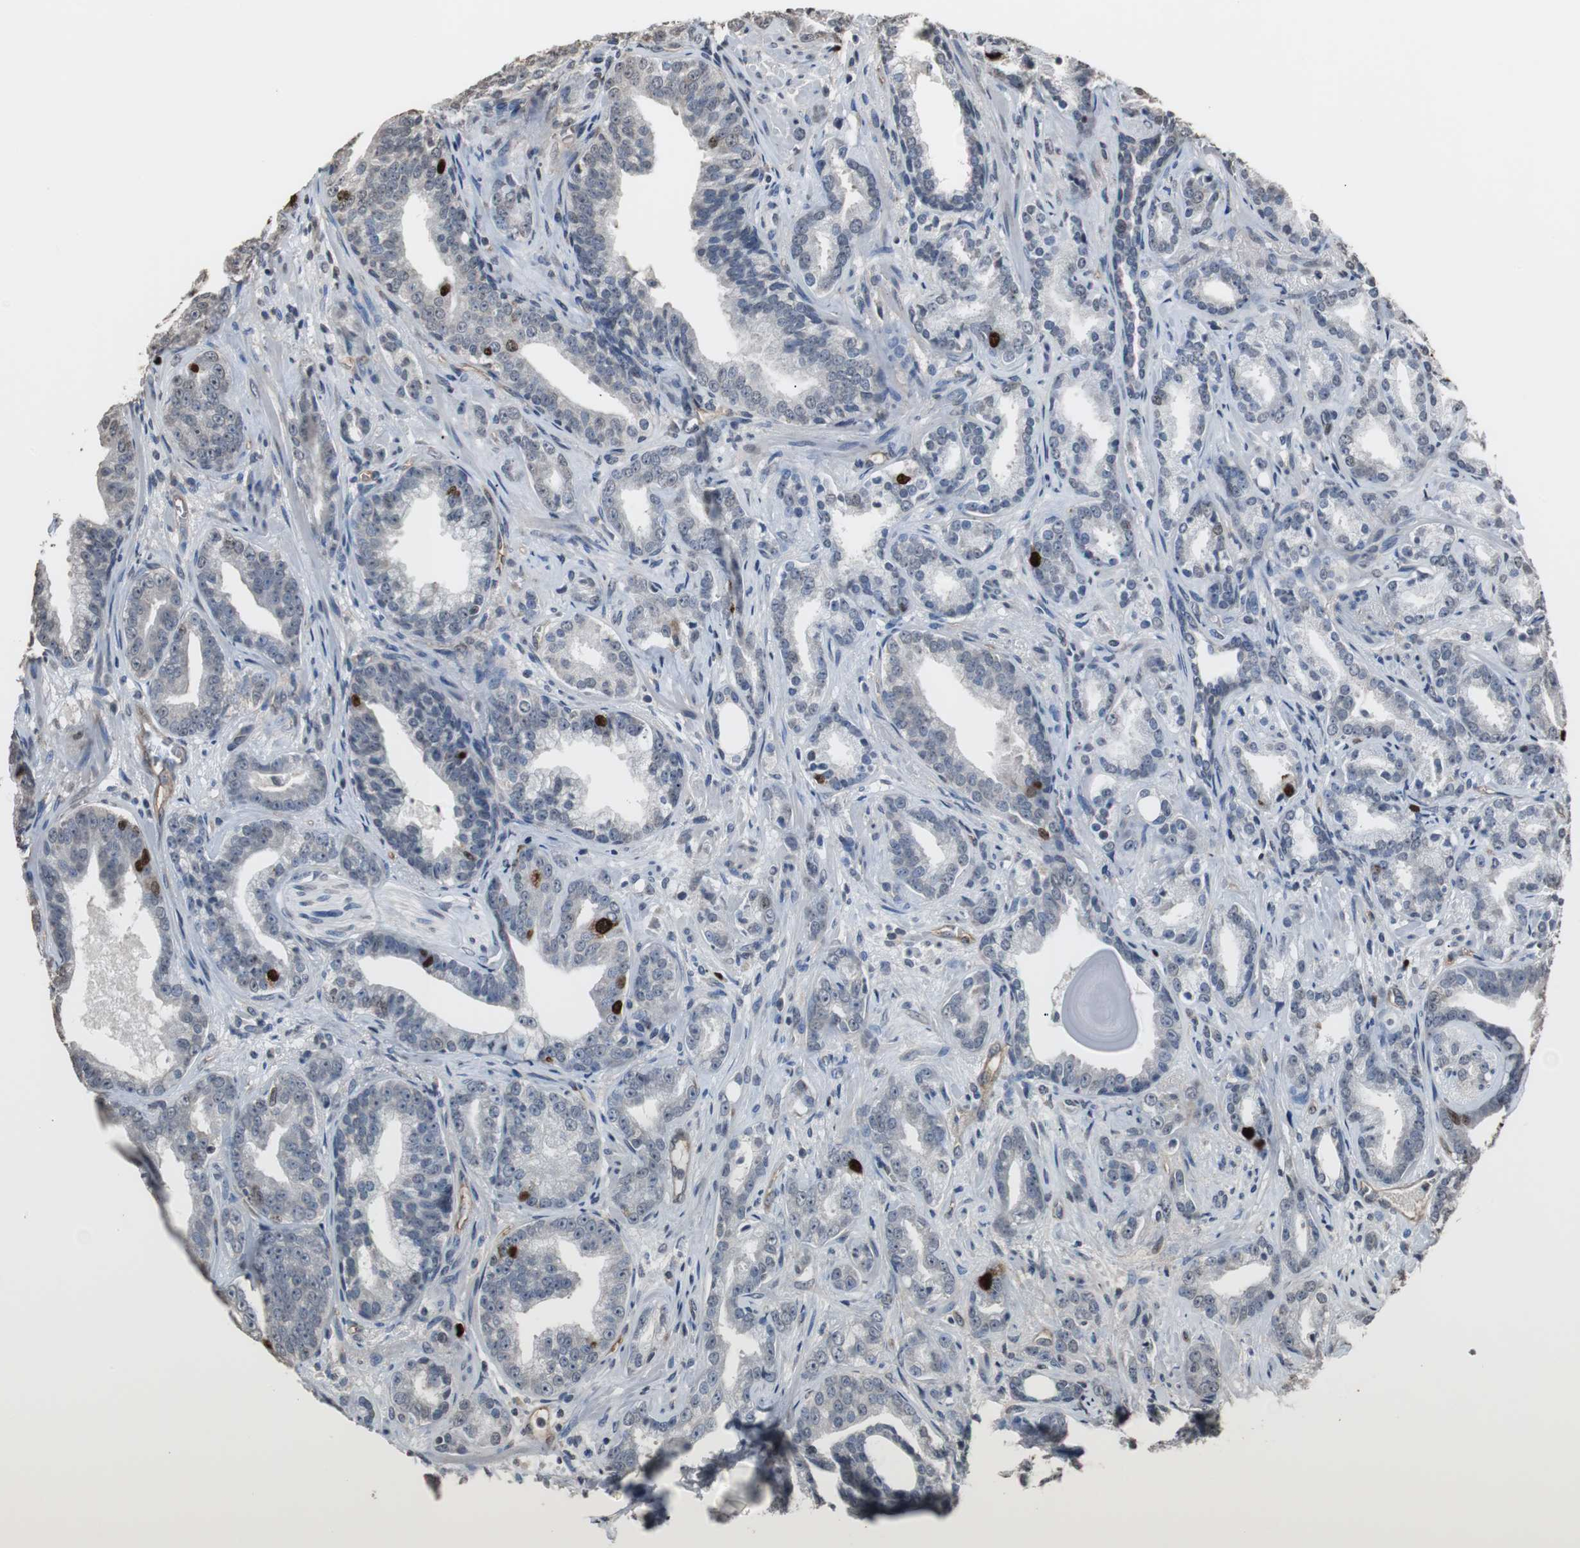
{"staining": {"intensity": "strong", "quantity": "<25%", "location": "nuclear"}, "tissue": "prostate cancer", "cell_type": "Tumor cells", "image_type": "cancer", "snomed": [{"axis": "morphology", "description": "Adenocarcinoma, Low grade"}, {"axis": "topography", "description": "Prostate"}], "caption": "Low-grade adenocarcinoma (prostate) stained with a protein marker exhibits strong staining in tumor cells.", "gene": "TOP2A", "patient": {"sex": "male", "age": 63}}